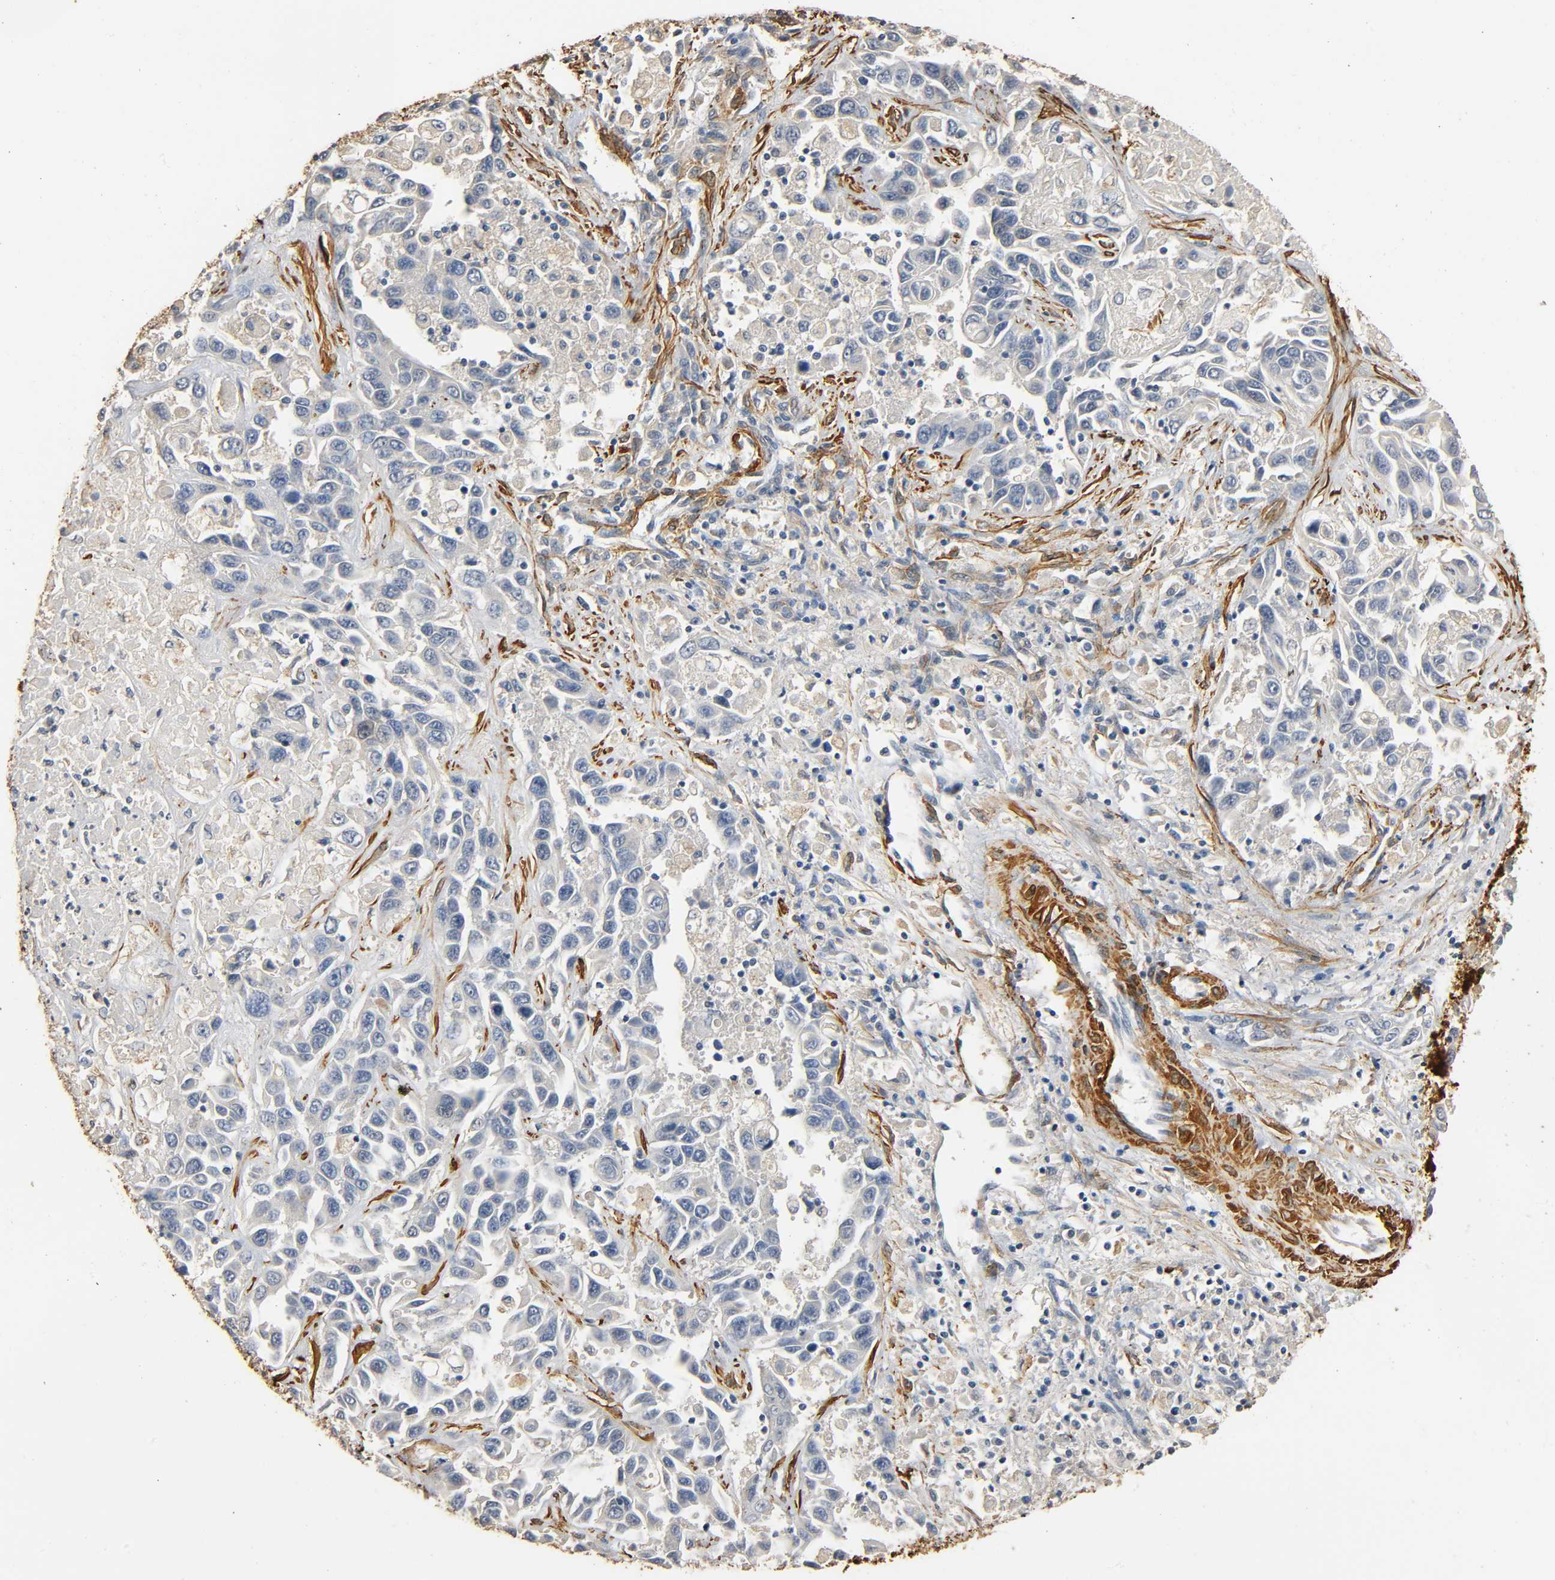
{"staining": {"intensity": "negative", "quantity": "none", "location": "none"}, "tissue": "liver cancer", "cell_type": "Tumor cells", "image_type": "cancer", "snomed": [{"axis": "morphology", "description": "Cholangiocarcinoma"}, {"axis": "topography", "description": "Liver"}], "caption": "High power microscopy micrograph of an immunohistochemistry (IHC) histopathology image of liver cancer (cholangiocarcinoma), revealing no significant staining in tumor cells.", "gene": "GSTA3", "patient": {"sex": "female", "age": 52}}